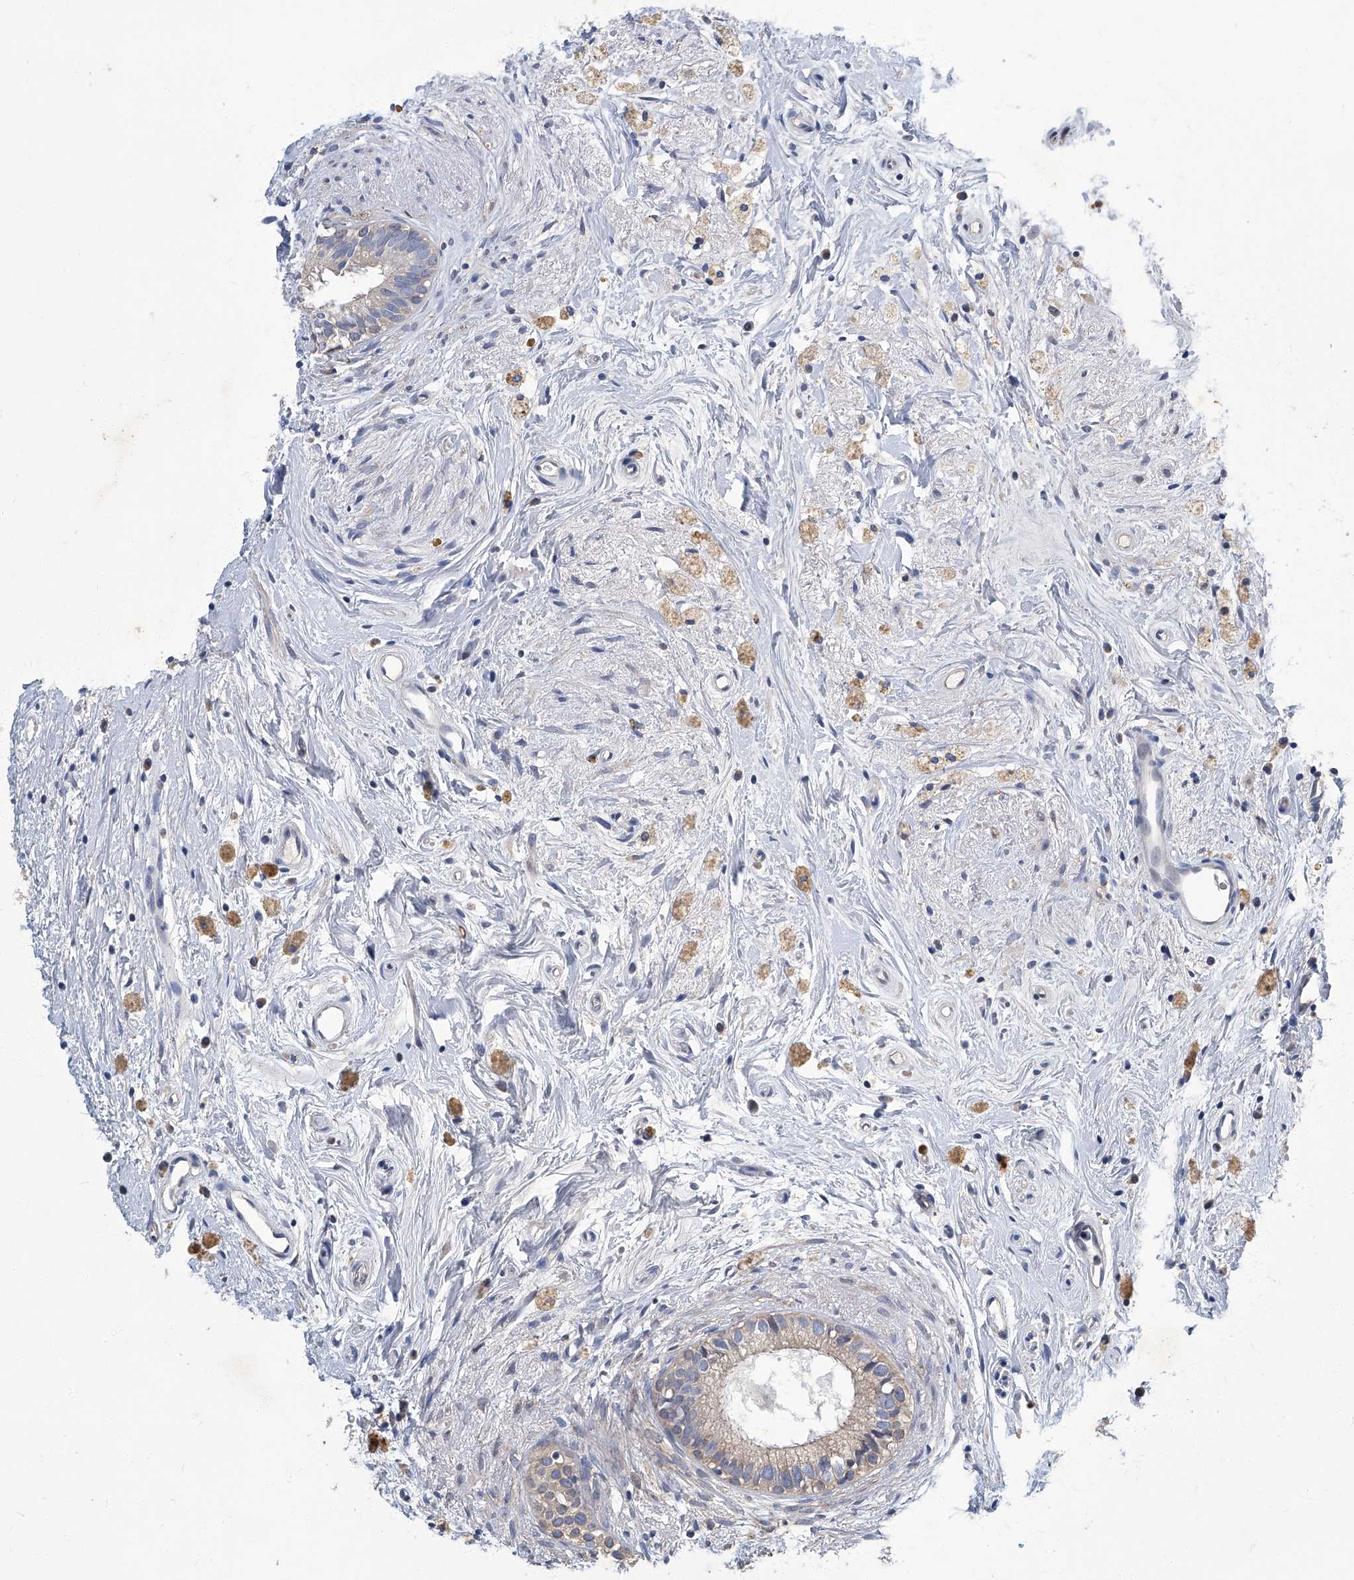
{"staining": {"intensity": "negative", "quantity": "none", "location": "none"}, "tissue": "epididymis", "cell_type": "Glandular cells", "image_type": "normal", "snomed": [{"axis": "morphology", "description": "Normal tissue, NOS"}, {"axis": "topography", "description": "Epididymis"}], "caption": "Histopathology image shows no protein positivity in glandular cells of benign epididymis.", "gene": "TGFBR1", "patient": {"sex": "male", "age": 80}}